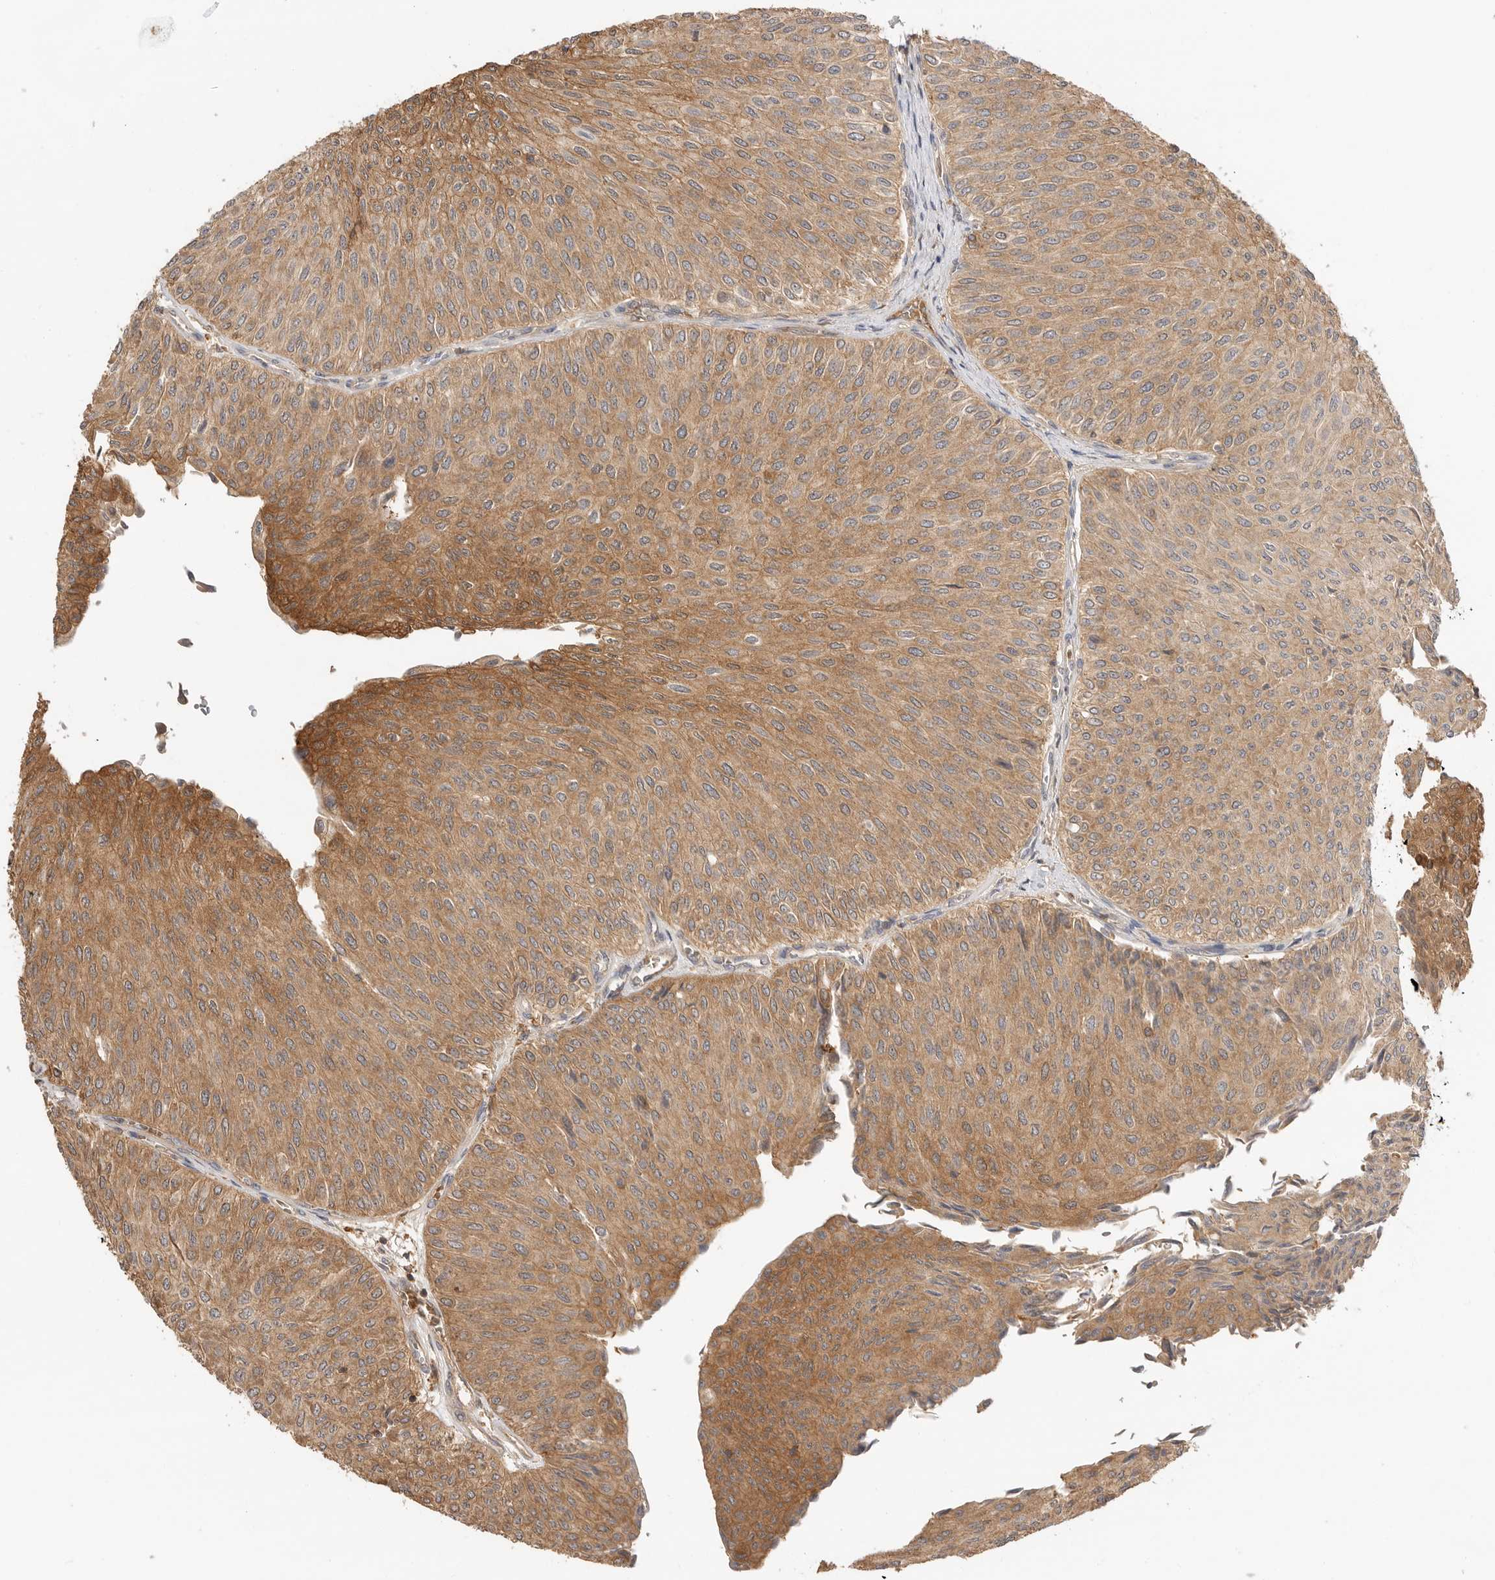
{"staining": {"intensity": "moderate", "quantity": ">75%", "location": "cytoplasmic/membranous"}, "tissue": "urothelial cancer", "cell_type": "Tumor cells", "image_type": "cancer", "snomed": [{"axis": "morphology", "description": "Urothelial carcinoma, Low grade"}, {"axis": "topography", "description": "Urinary bladder"}], "caption": "Immunohistochemical staining of human urothelial carcinoma (low-grade) displays moderate cytoplasmic/membranous protein expression in approximately >75% of tumor cells.", "gene": "CLDN12", "patient": {"sex": "male", "age": 78}}